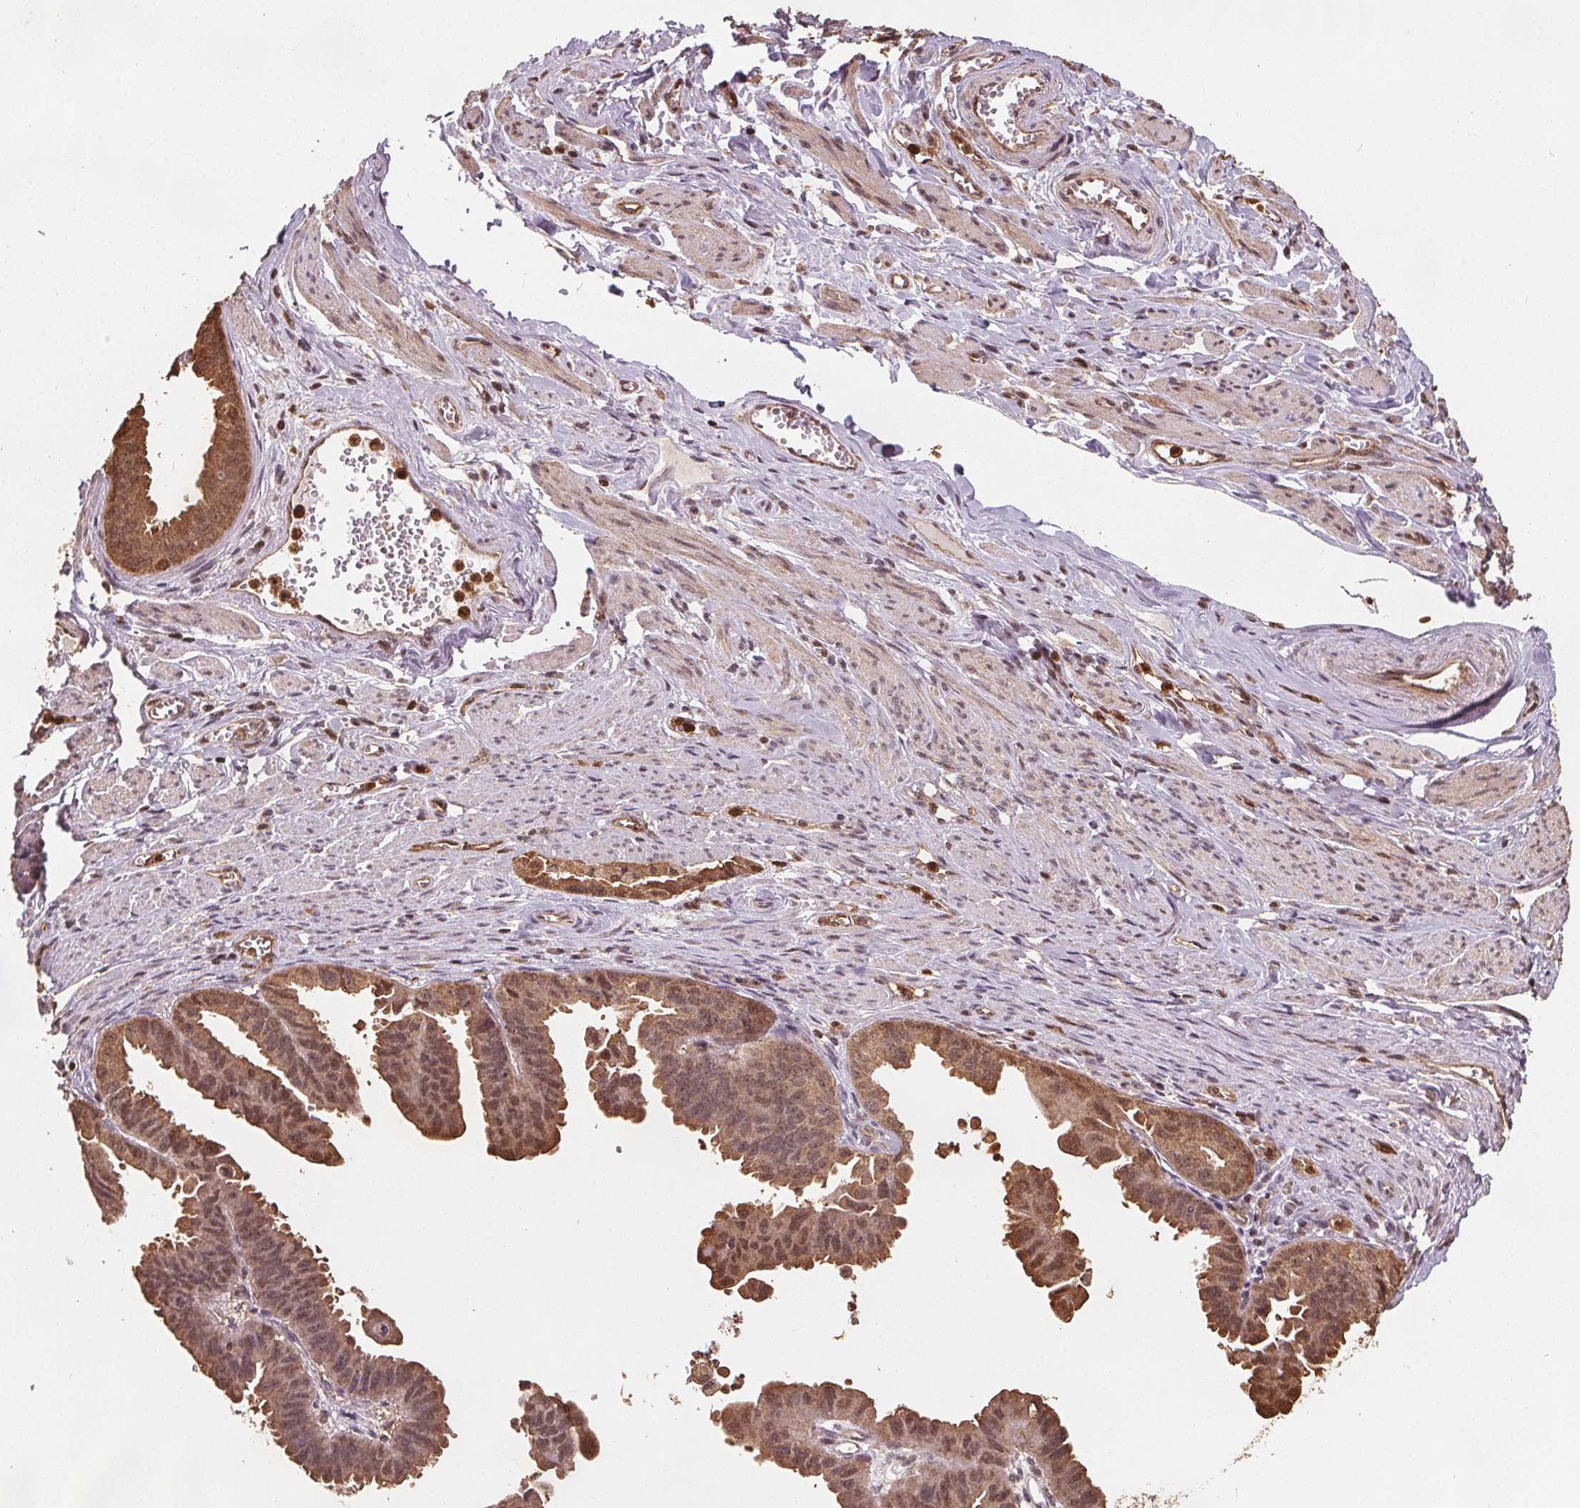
{"staining": {"intensity": "moderate", "quantity": ">75%", "location": "cytoplasmic/membranous,nuclear"}, "tissue": "ovarian cancer", "cell_type": "Tumor cells", "image_type": "cancer", "snomed": [{"axis": "morphology", "description": "Carcinoma, endometroid"}, {"axis": "topography", "description": "Ovary"}], "caption": "Ovarian cancer was stained to show a protein in brown. There is medium levels of moderate cytoplasmic/membranous and nuclear staining in approximately >75% of tumor cells.", "gene": "ENO1", "patient": {"sex": "female", "age": 85}}